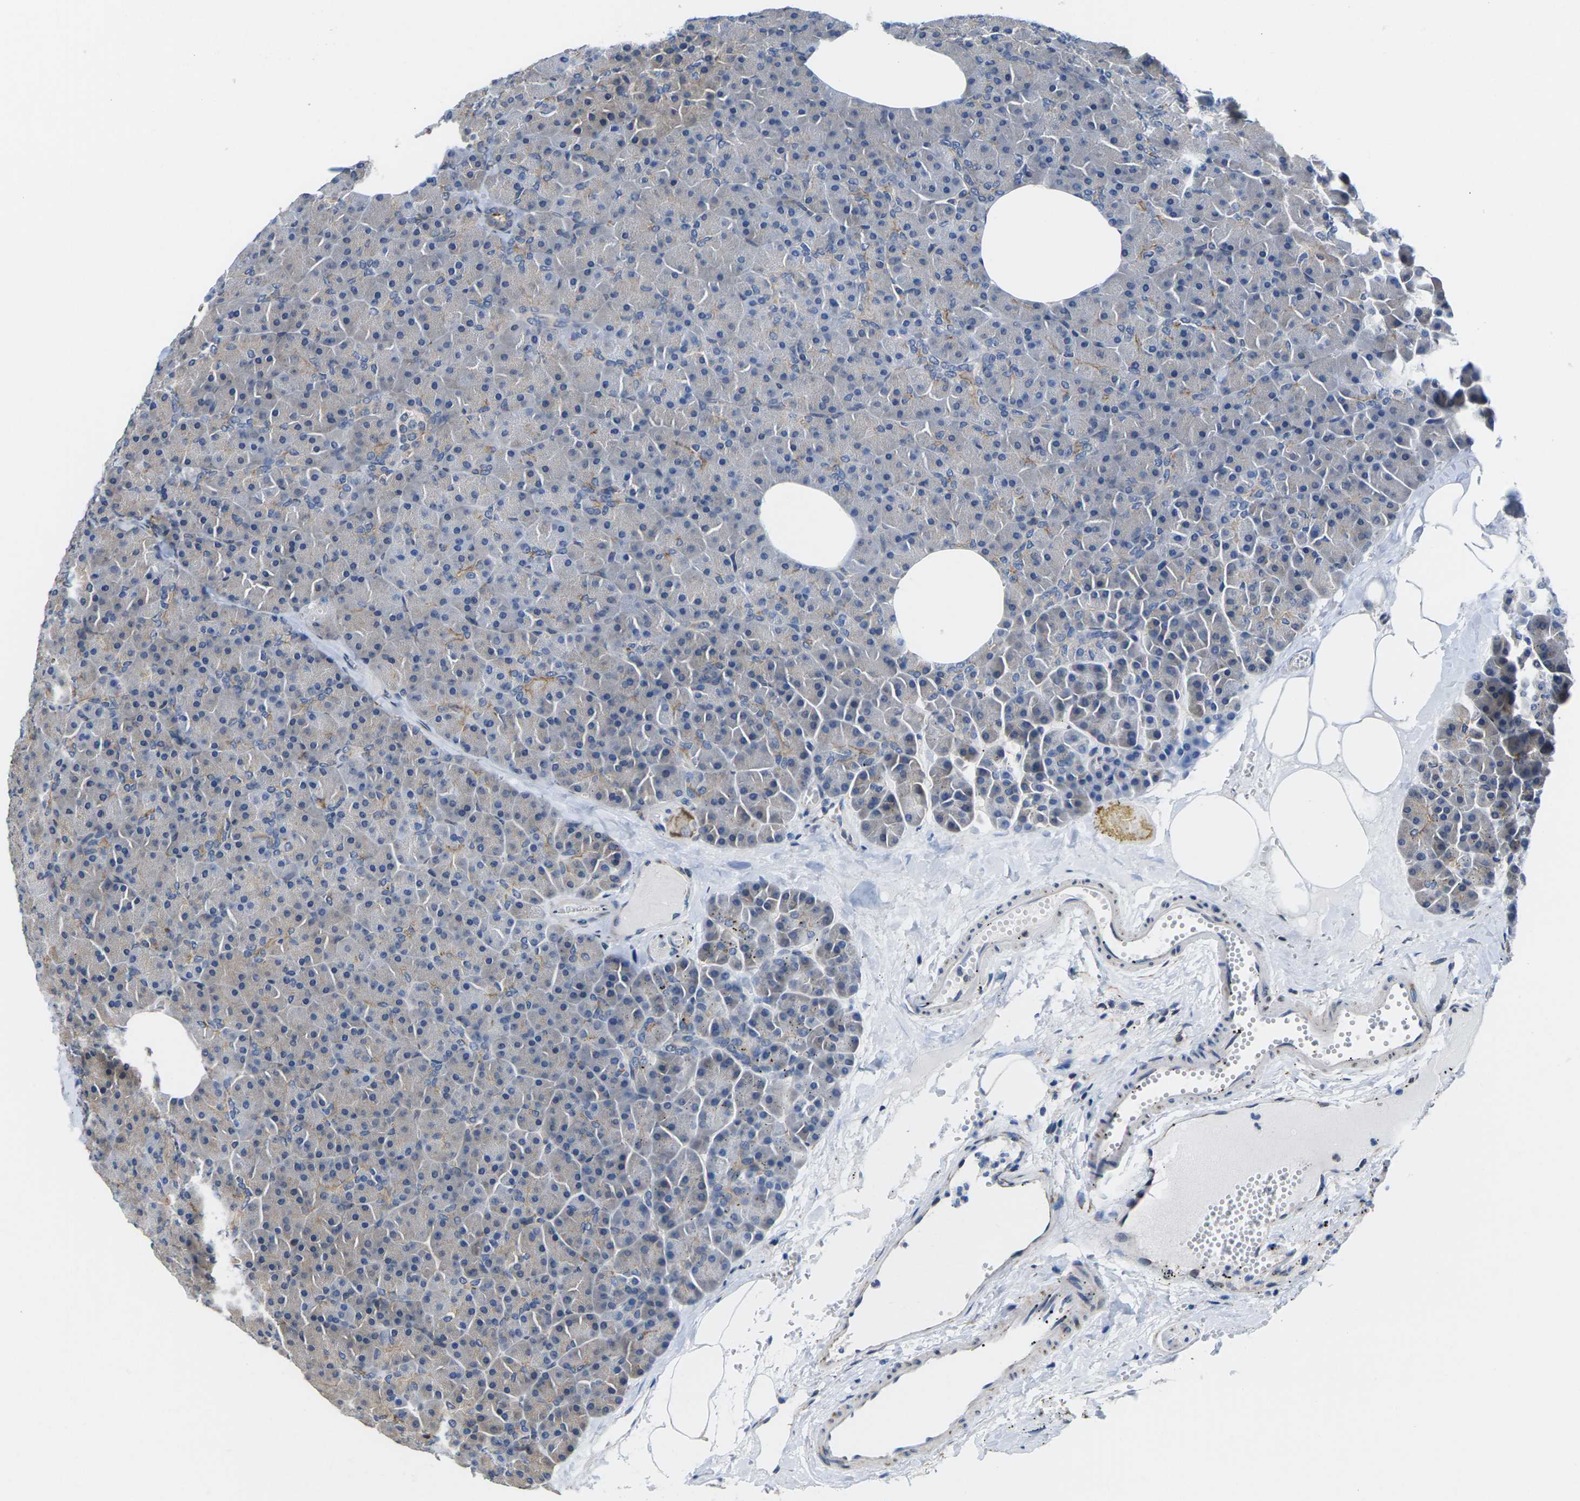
{"staining": {"intensity": "weak", "quantity": "<25%", "location": "cytoplasmic/membranous"}, "tissue": "pancreas", "cell_type": "Exocrine glandular cells", "image_type": "normal", "snomed": [{"axis": "morphology", "description": "Normal tissue, NOS"}, {"axis": "topography", "description": "Pancreas"}], "caption": "This photomicrograph is of normal pancreas stained with immunohistochemistry (IHC) to label a protein in brown with the nuclei are counter-stained blue. There is no positivity in exocrine glandular cells. (DAB immunohistochemistry (IHC) visualized using brightfield microscopy, high magnification).", "gene": "PDZK1IP1", "patient": {"sex": "female", "age": 35}}